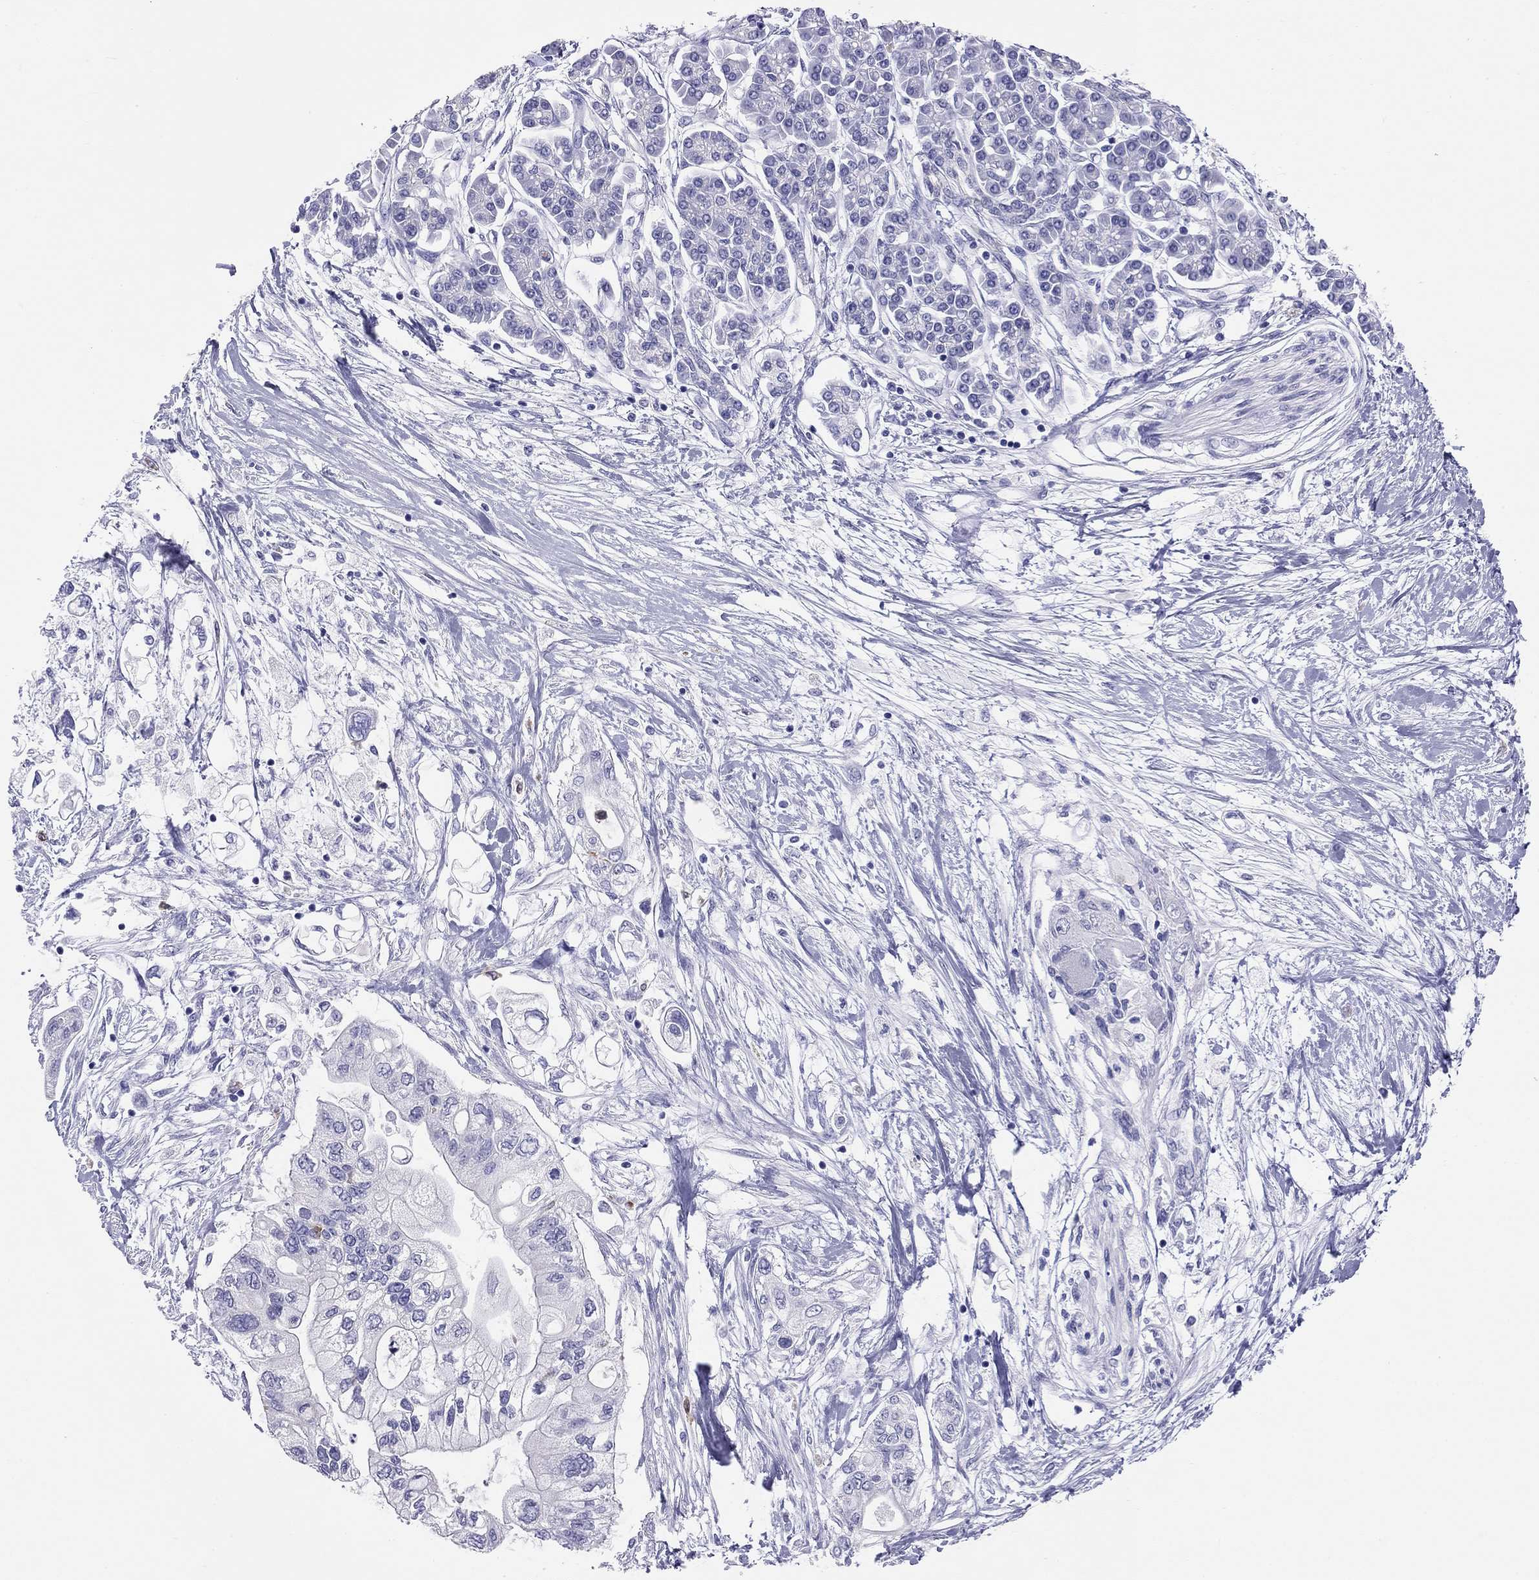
{"staining": {"intensity": "negative", "quantity": "none", "location": "none"}, "tissue": "pancreatic cancer", "cell_type": "Tumor cells", "image_type": "cancer", "snomed": [{"axis": "morphology", "description": "Adenocarcinoma, NOS"}, {"axis": "topography", "description": "Pancreas"}], "caption": "The histopathology image reveals no significant positivity in tumor cells of pancreatic cancer.", "gene": "HLA-DQB2", "patient": {"sex": "female", "age": 77}}